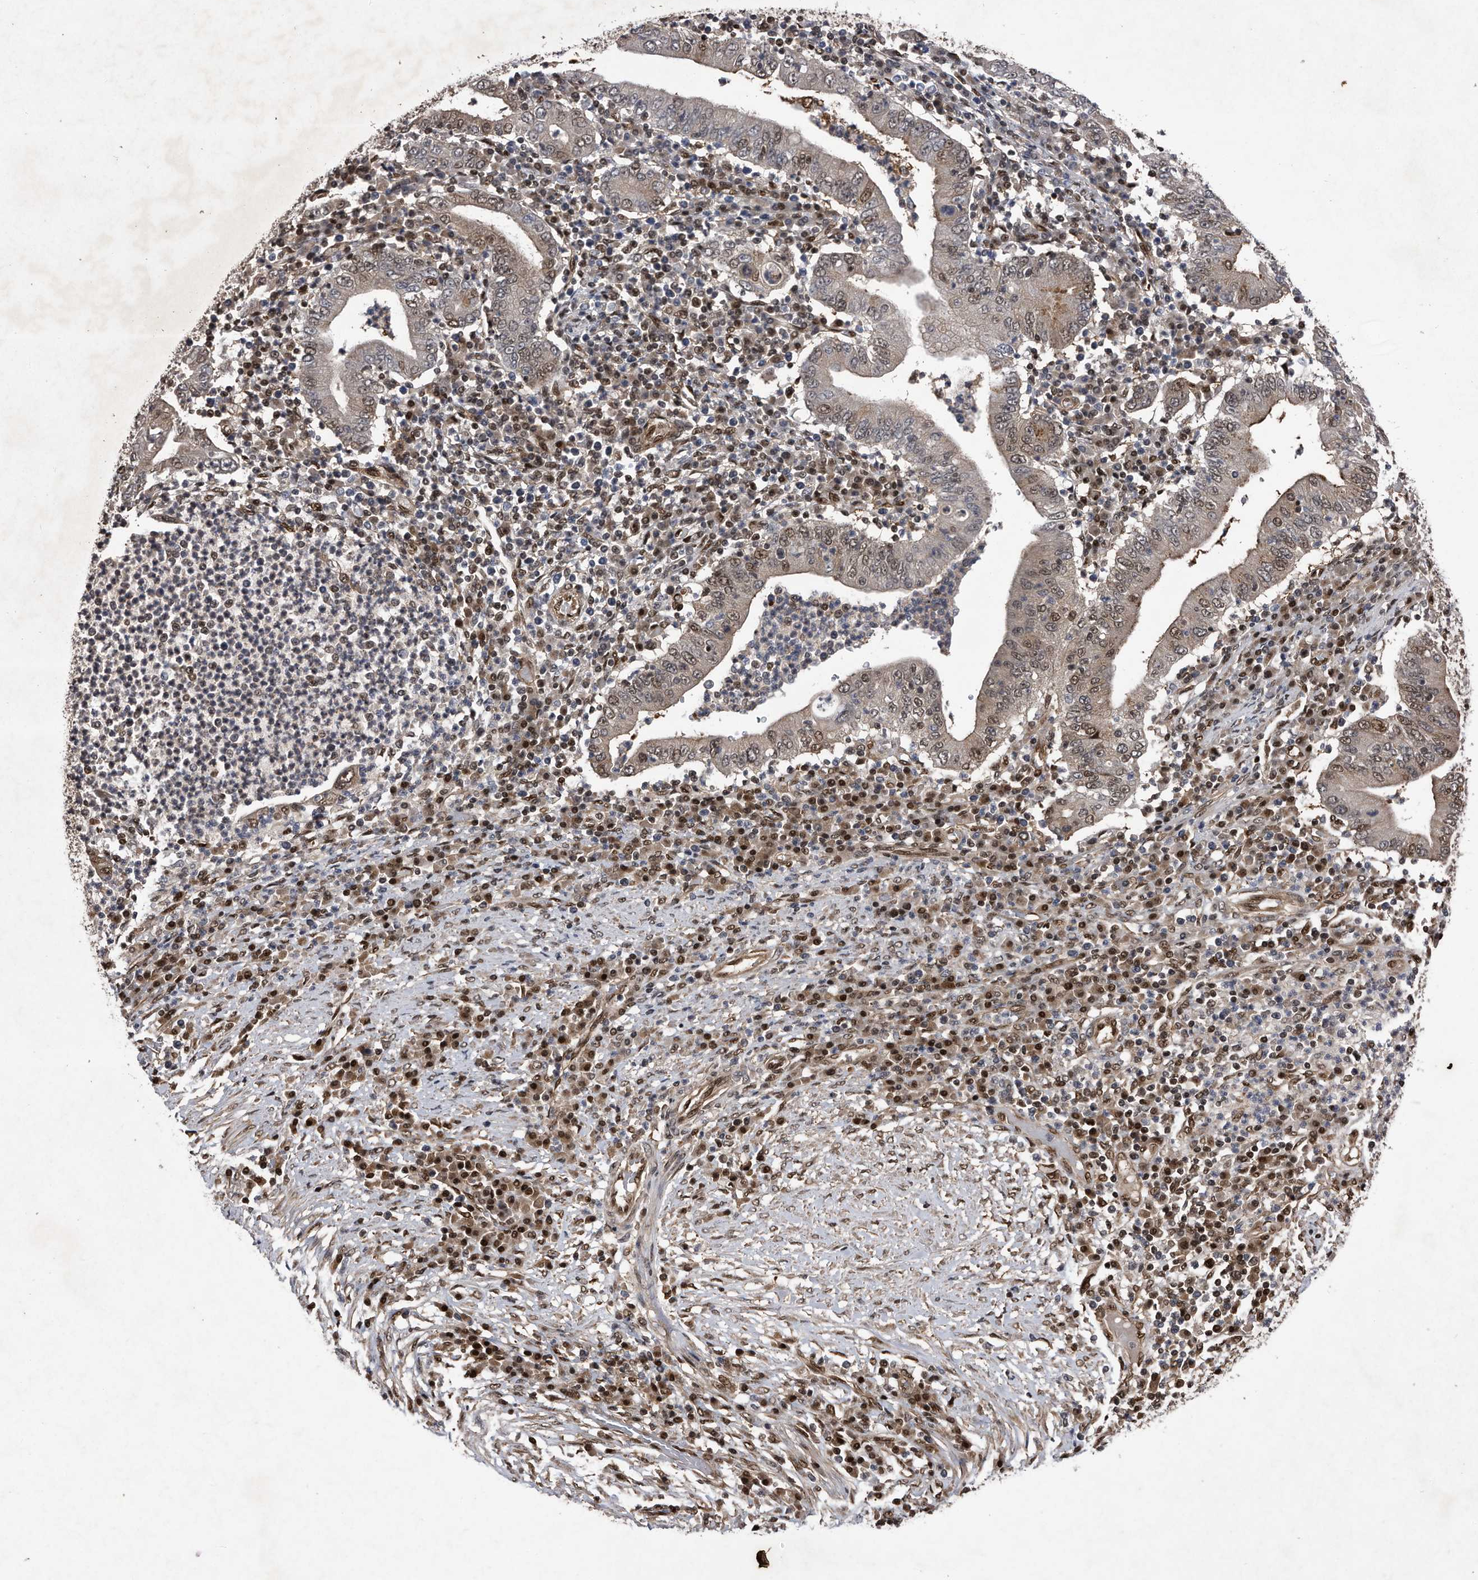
{"staining": {"intensity": "moderate", "quantity": "<25%", "location": "cytoplasmic/membranous,nuclear"}, "tissue": "stomach cancer", "cell_type": "Tumor cells", "image_type": "cancer", "snomed": [{"axis": "morphology", "description": "Normal tissue, NOS"}, {"axis": "morphology", "description": "Adenocarcinoma, NOS"}, {"axis": "topography", "description": "Esophagus"}, {"axis": "topography", "description": "Stomach, upper"}, {"axis": "topography", "description": "Peripheral nerve tissue"}], "caption": "A histopathology image of human stomach cancer (adenocarcinoma) stained for a protein shows moderate cytoplasmic/membranous and nuclear brown staining in tumor cells.", "gene": "RAD23B", "patient": {"sex": "male", "age": 62}}